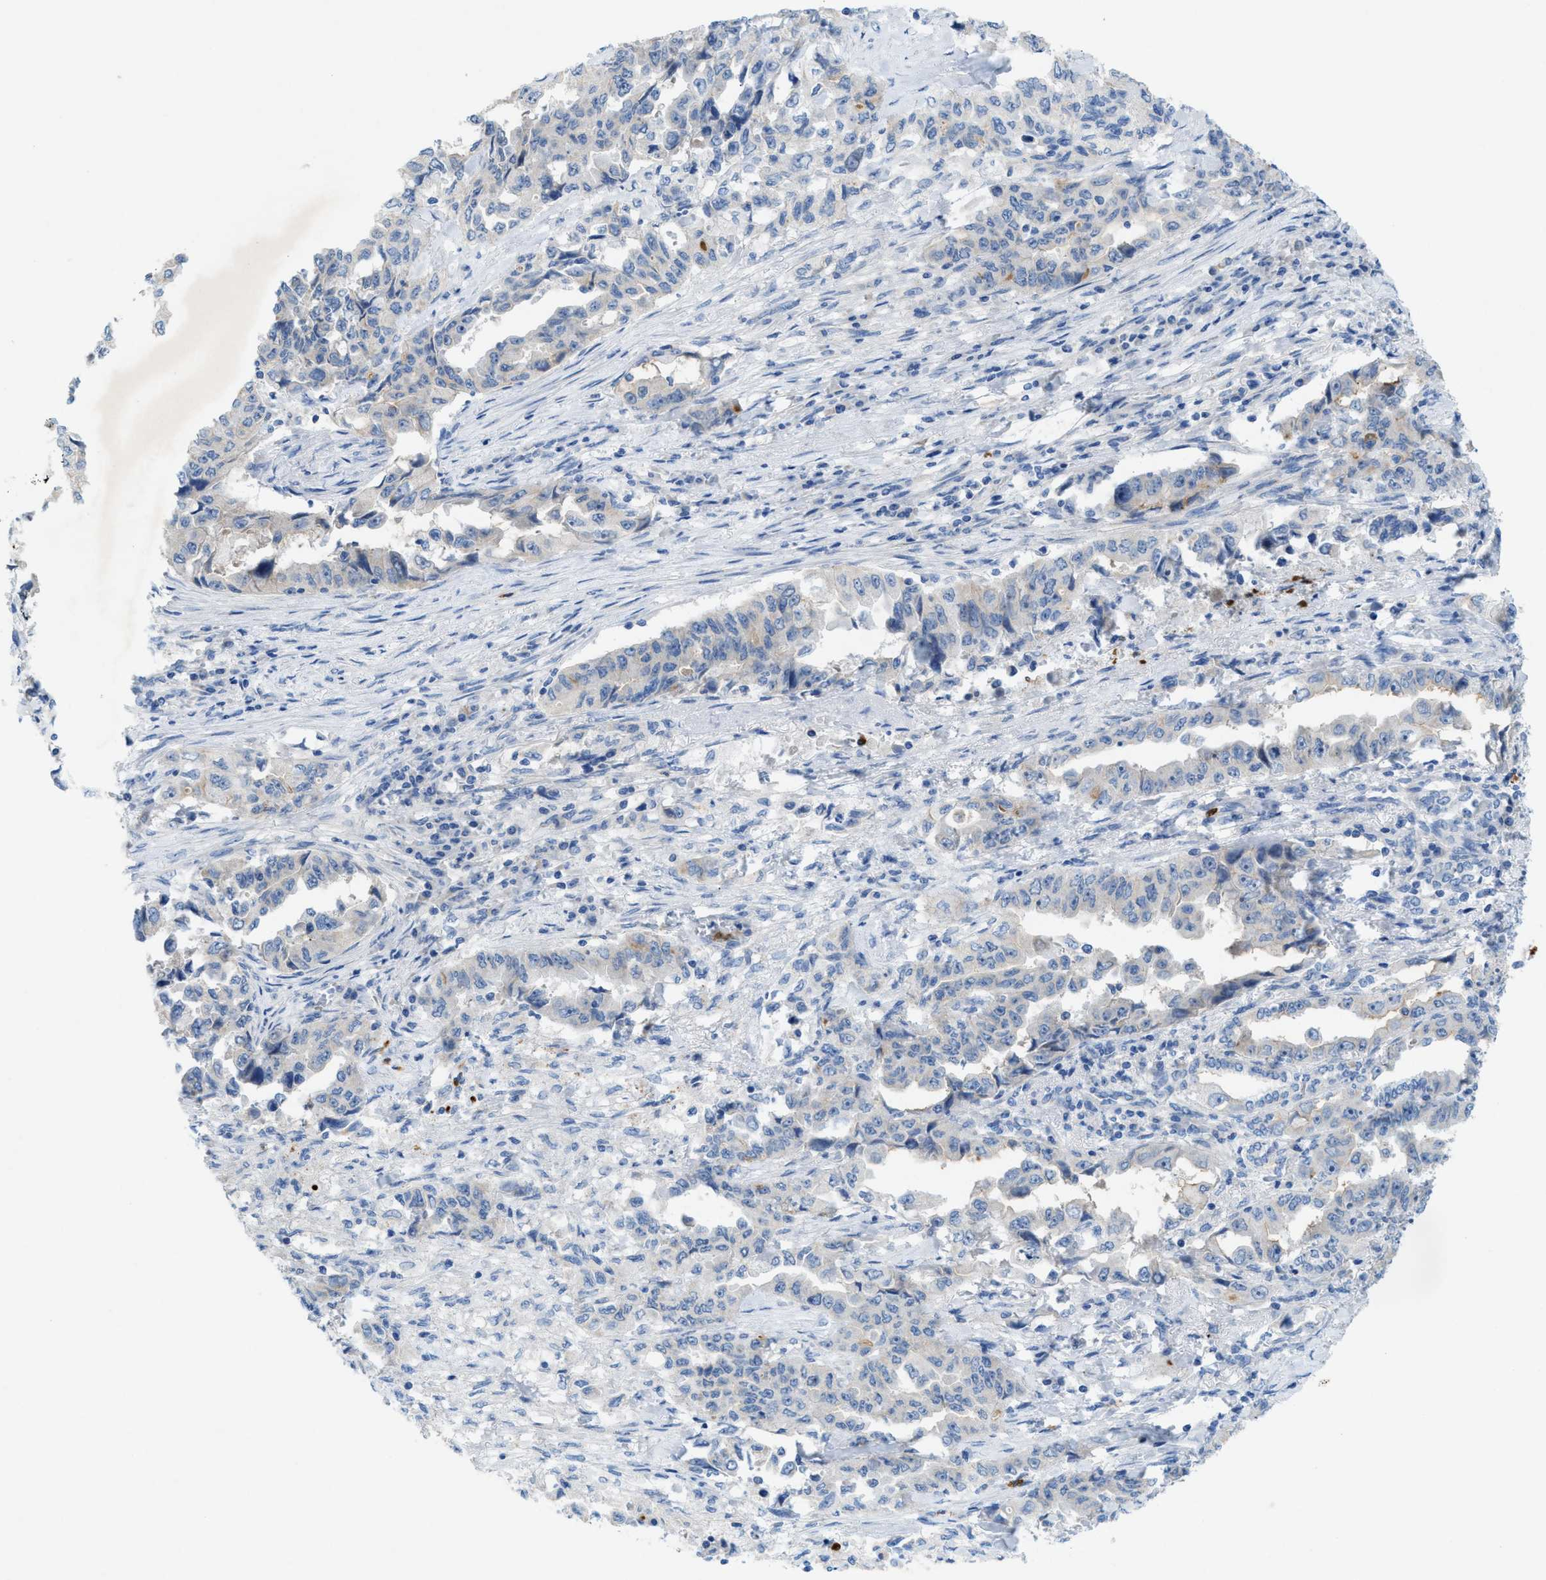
{"staining": {"intensity": "moderate", "quantity": "<25%", "location": "cytoplasmic/membranous"}, "tissue": "lung cancer", "cell_type": "Tumor cells", "image_type": "cancer", "snomed": [{"axis": "morphology", "description": "Adenocarcinoma, NOS"}, {"axis": "topography", "description": "Lung"}], "caption": "Adenocarcinoma (lung) stained for a protein (brown) shows moderate cytoplasmic/membranous positive expression in approximately <25% of tumor cells.", "gene": "CMTM1", "patient": {"sex": "female", "age": 51}}